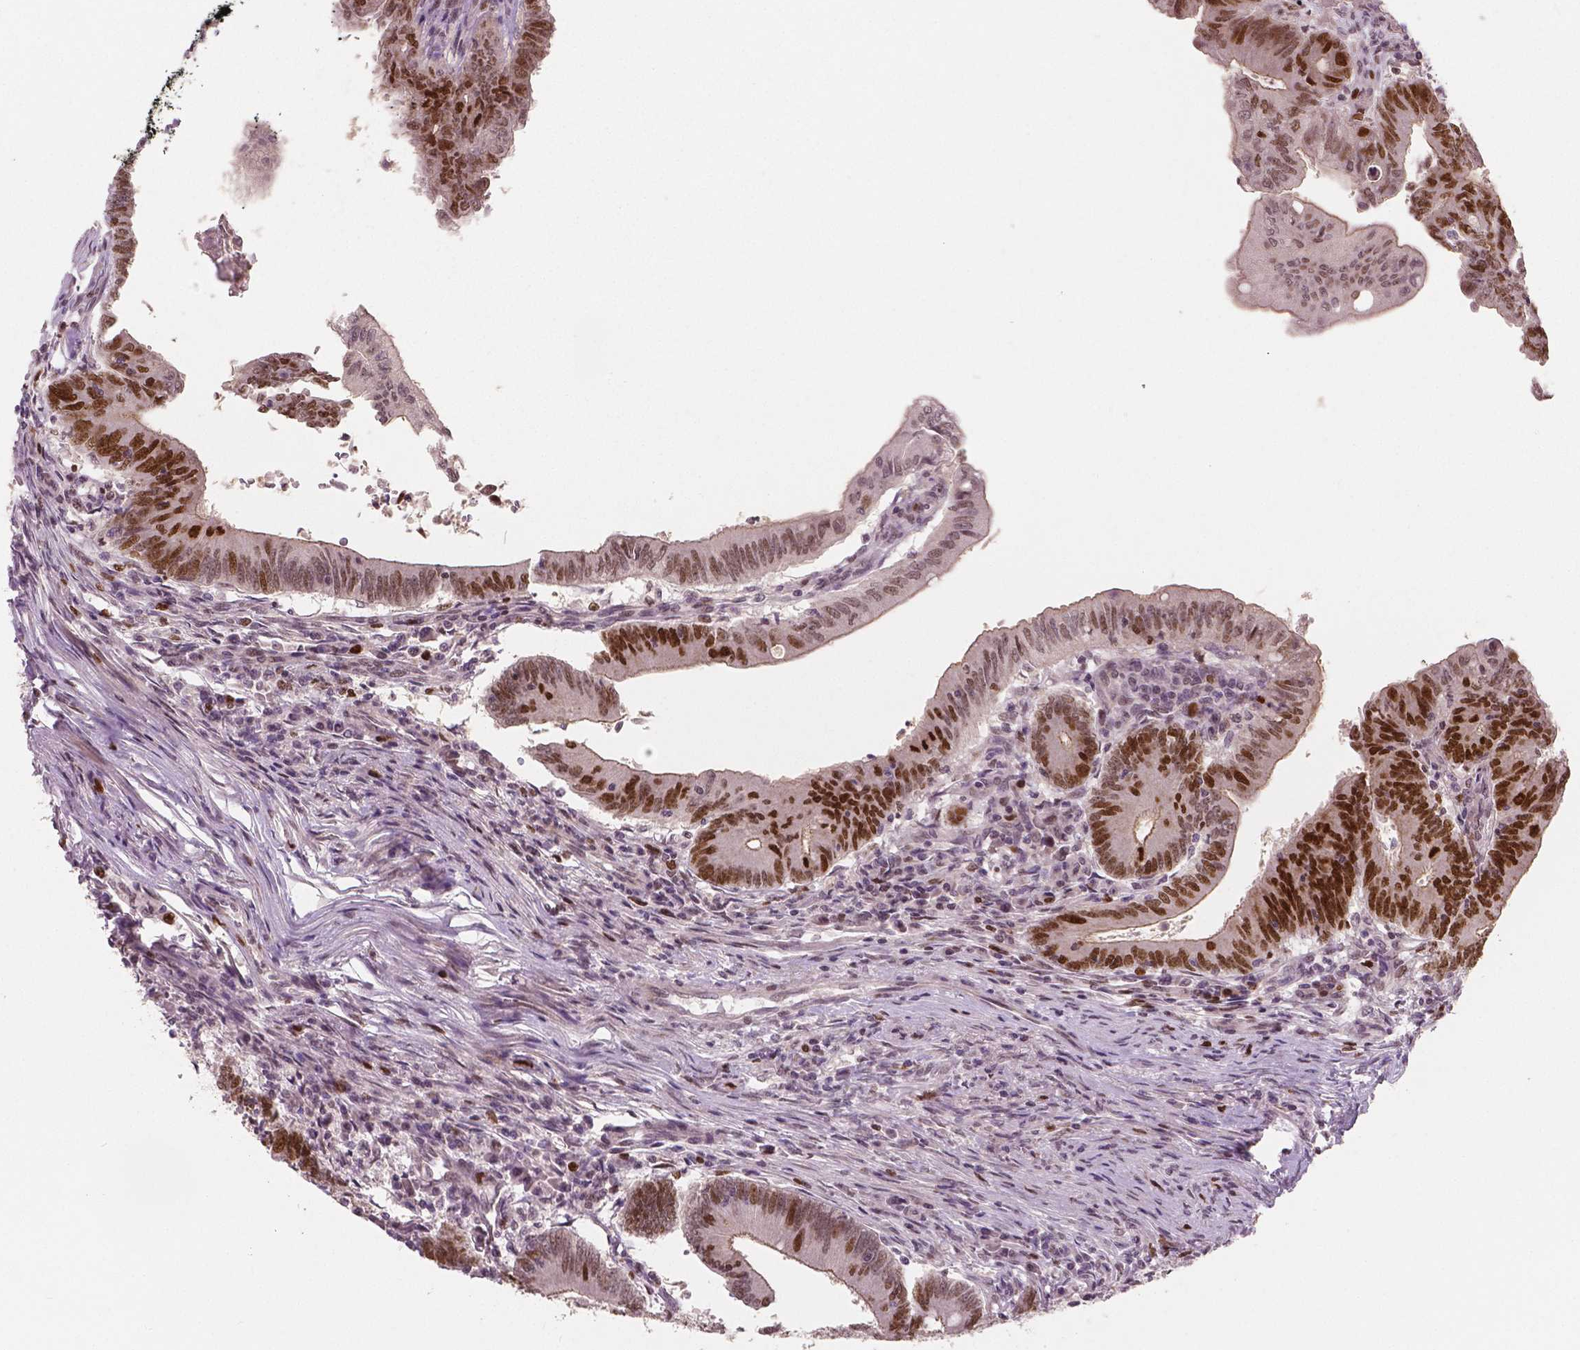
{"staining": {"intensity": "strong", "quantity": ">75%", "location": "cytoplasmic/membranous,nuclear"}, "tissue": "colorectal cancer", "cell_type": "Tumor cells", "image_type": "cancer", "snomed": [{"axis": "morphology", "description": "Adenocarcinoma, NOS"}, {"axis": "topography", "description": "Colon"}], "caption": "A micrograph of human adenocarcinoma (colorectal) stained for a protein shows strong cytoplasmic/membranous and nuclear brown staining in tumor cells. The staining is performed using DAB (3,3'-diaminobenzidine) brown chromogen to label protein expression. The nuclei are counter-stained blue using hematoxylin.", "gene": "NSD2", "patient": {"sex": "female", "age": 70}}